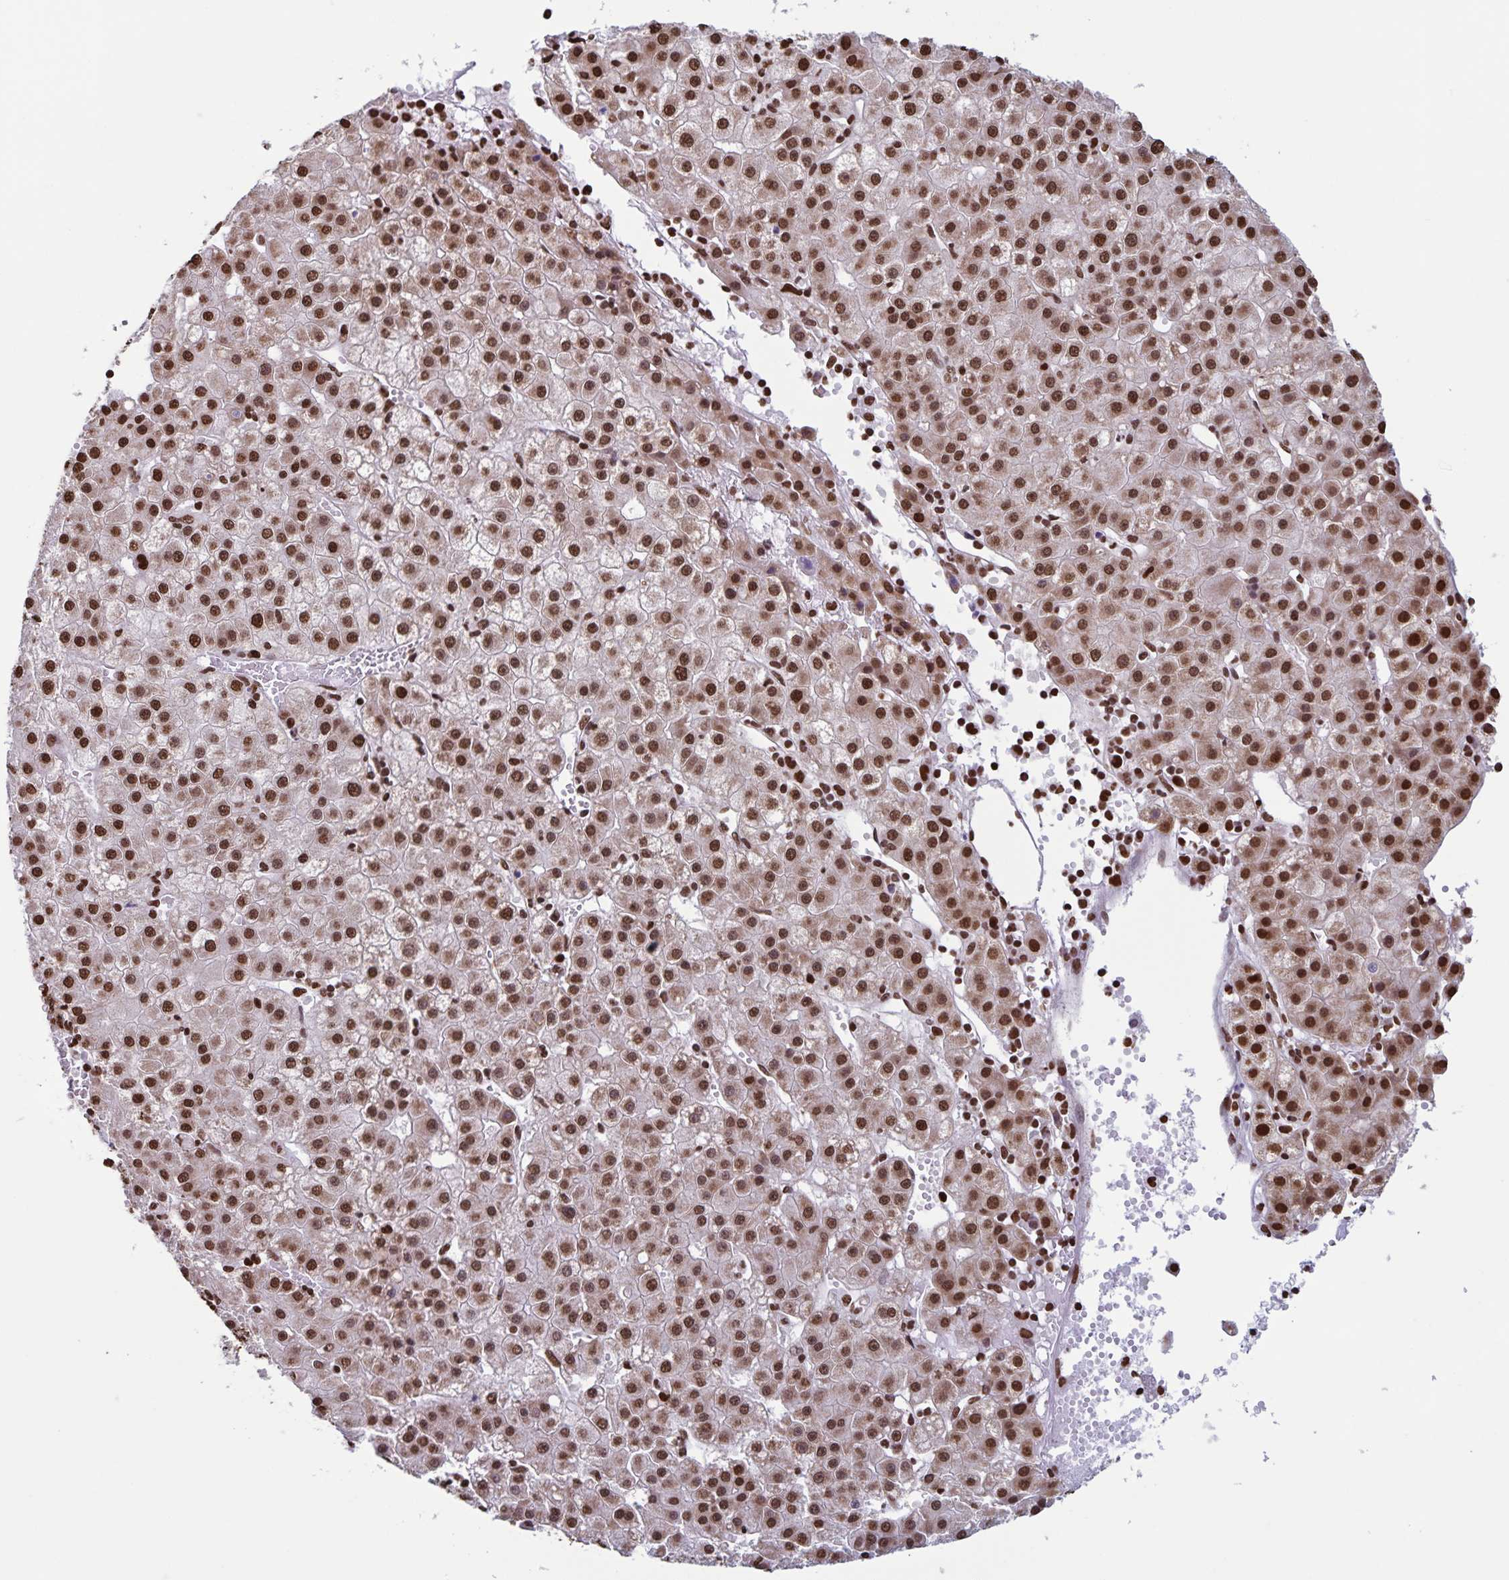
{"staining": {"intensity": "strong", "quantity": ">75%", "location": "nuclear"}, "tissue": "liver cancer", "cell_type": "Tumor cells", "image_type": "cancer", "snomed": [{"axis": "morphology", "description": "Carcinoma, Hepatocellular, NOS"}, {"axis": "topography", "description": "Liver"}], "caption": "The micrograph reveals a brown stain indicating the presence of a protein in the nuclear of tumor cells in liver hepatocellular carcinoma. Immunohistochemistry (ihc) stains the protein in brown and the nuclei are stained blue.", "gene": "DUT", "patient": {"sex": "male", "age": 76}}